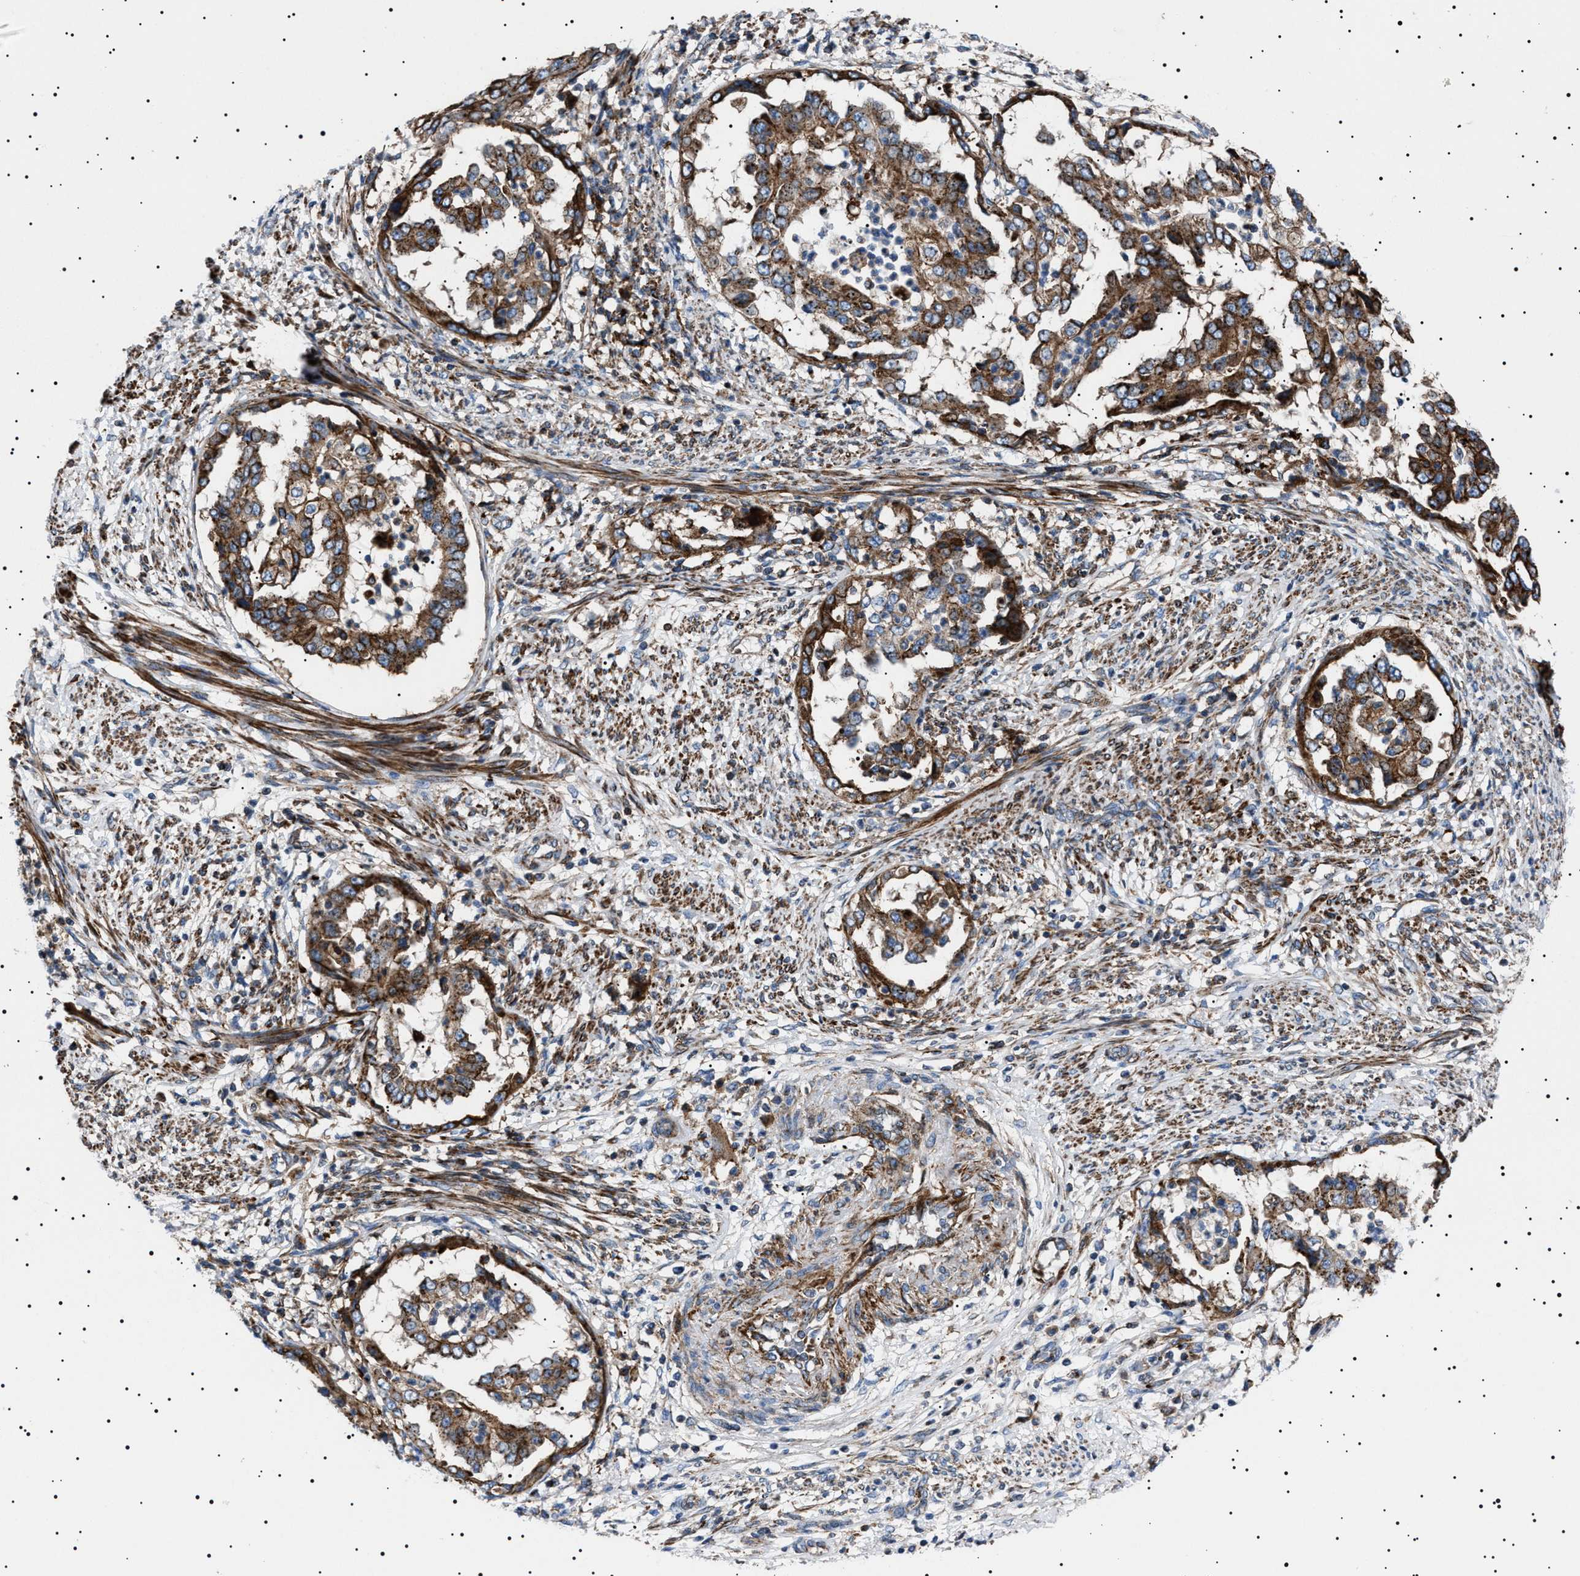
{"staining": {"intensity": "strong", "quantity": ">75%", "location": "cytoplasmic/membranous"}, "tissue": "endometrial cancer", "cell_type": "Tumor cells", "image_type": "cancer", "snomed": [{"axis": "morphology", "description": "Adenocarcinoma, NOS"}, {"axis": "topography", "description": "Endometrium"}], "caption": "High-magnification brightfield microscopy of endometrial adenocarcinoma stained with DAB (brown) and counterstained with hematoxylin (blue). tumor cells exhibit strong cytoplasmic/membranous staining is present in approximately>75% of cells. The protein is shown in brown color, while the nuclei are stained blue.", "gene": "NEU1", "patient": {"sex": "female", "age": 85}}